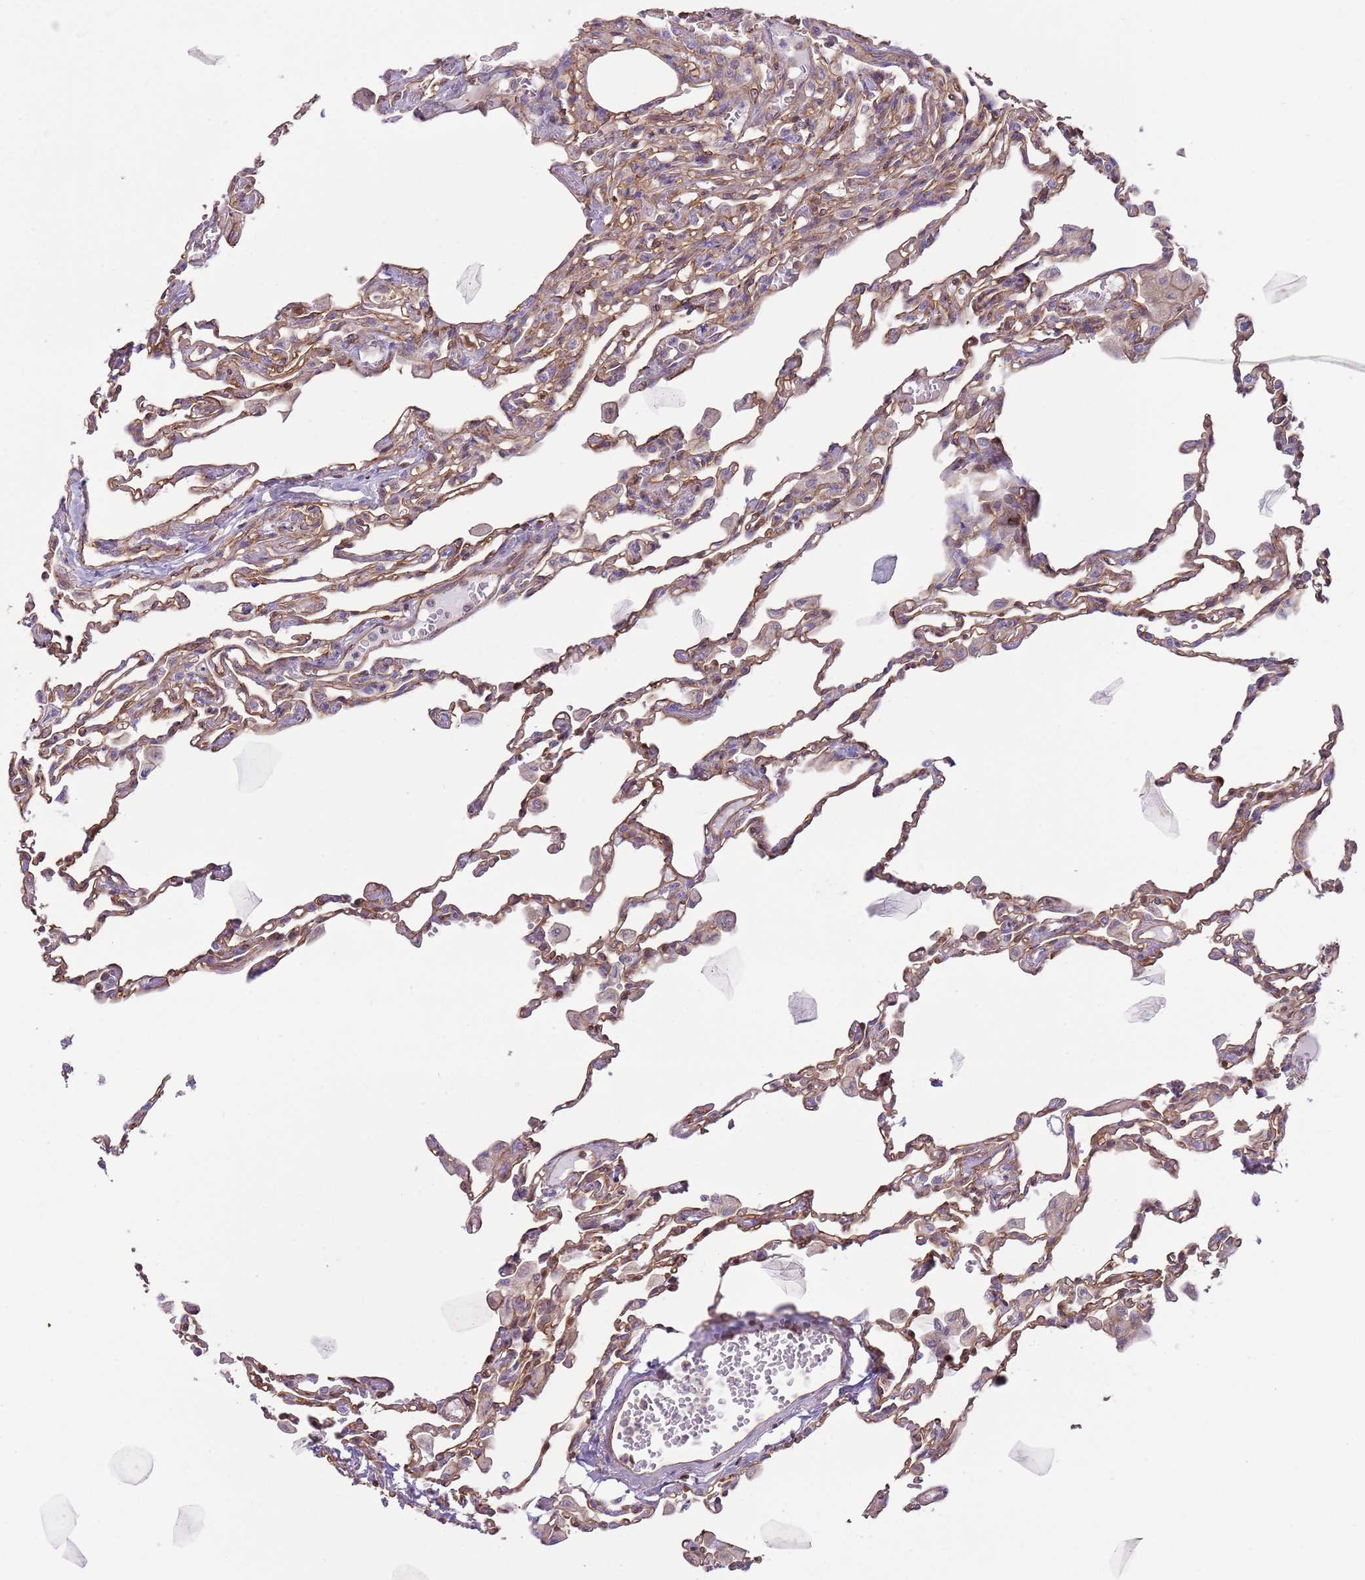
{"staining": {"intensity": "moderate", "quantity": ">75%", "location": "cytoplasmic/membranous"}, "tissue": "lung", "cell_type": "Alveolar cells", "image_type": "normal", "snomed": [{"axis": "morphology", "description": "Normal tissue, NOS"}, {"axis": "topography", "description": "Bronchus"}, {"axis": "topography", "description": "Lung"}], "caption": "Moderate cytoplasmic/membranous staining is present in approximately >75% of alveolar cells in unremarkable lung. Nuclei are stained in blue.", "gene": "GNAI1", "patient": {"sex": "female", "age": 49}}